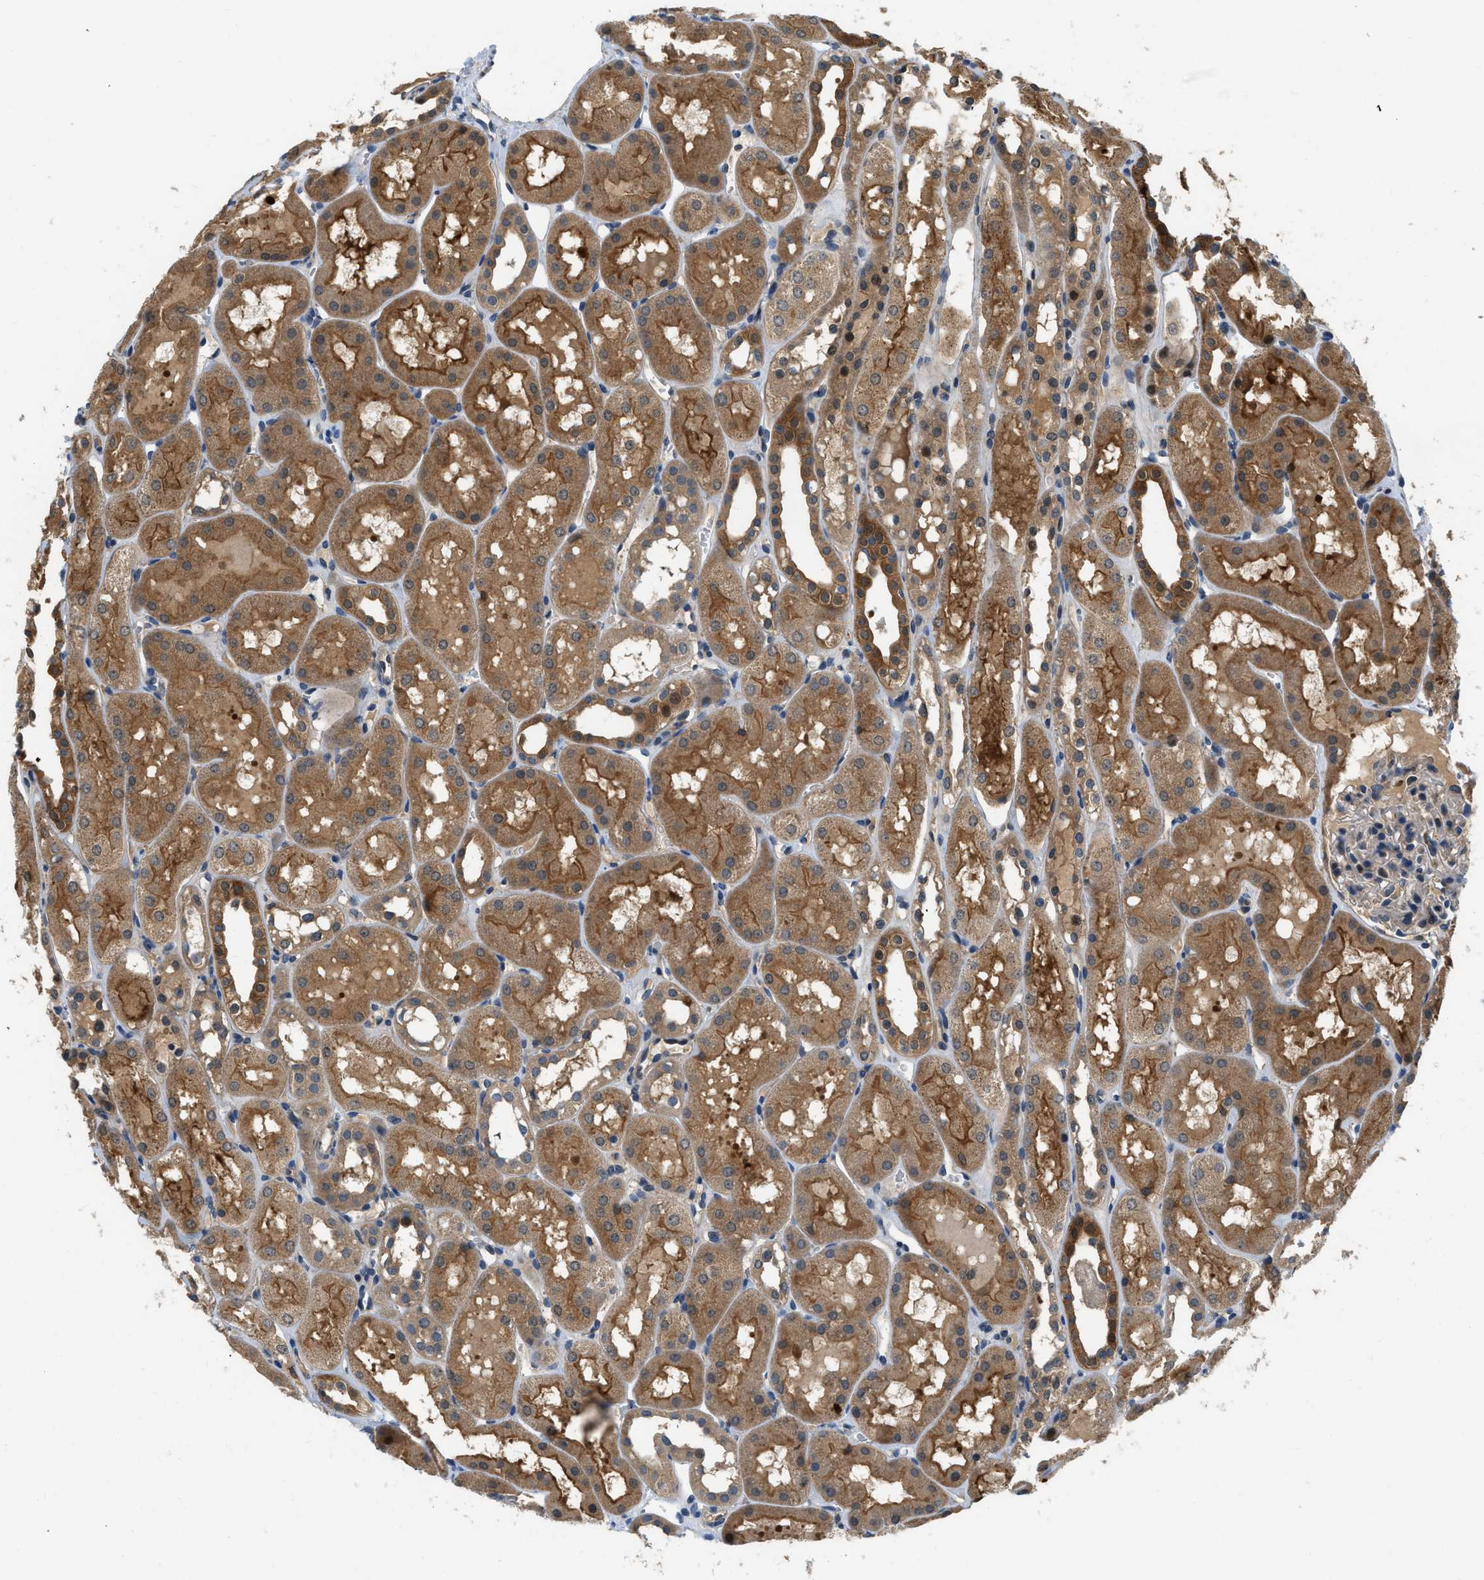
{"staining": {"intensity": "weak", "quantity": "25%-75%", "location": "cytoplasmic/membranous"}, "tissue": "kidney", "cell_type": "Cells in glomeruli", "image_type": "normal", "snomed": [{"axis": "morphology", "description": "Normal tissue, NOS"}, {"axis": "topography", "description": "Kidney"}, {"axis": "topography", "description": "Urinary bladder"}], "caption": "This photomicrograph exhibits benign kidney stained with IHC to label a protein in brown. The cytoplasmic/membranous of cells in glomeruli show weak positivity for the protein. Nuclei are counter-stained blue.", "gene": "GPR31", "patient": {"sex": "male", "age": 16}}